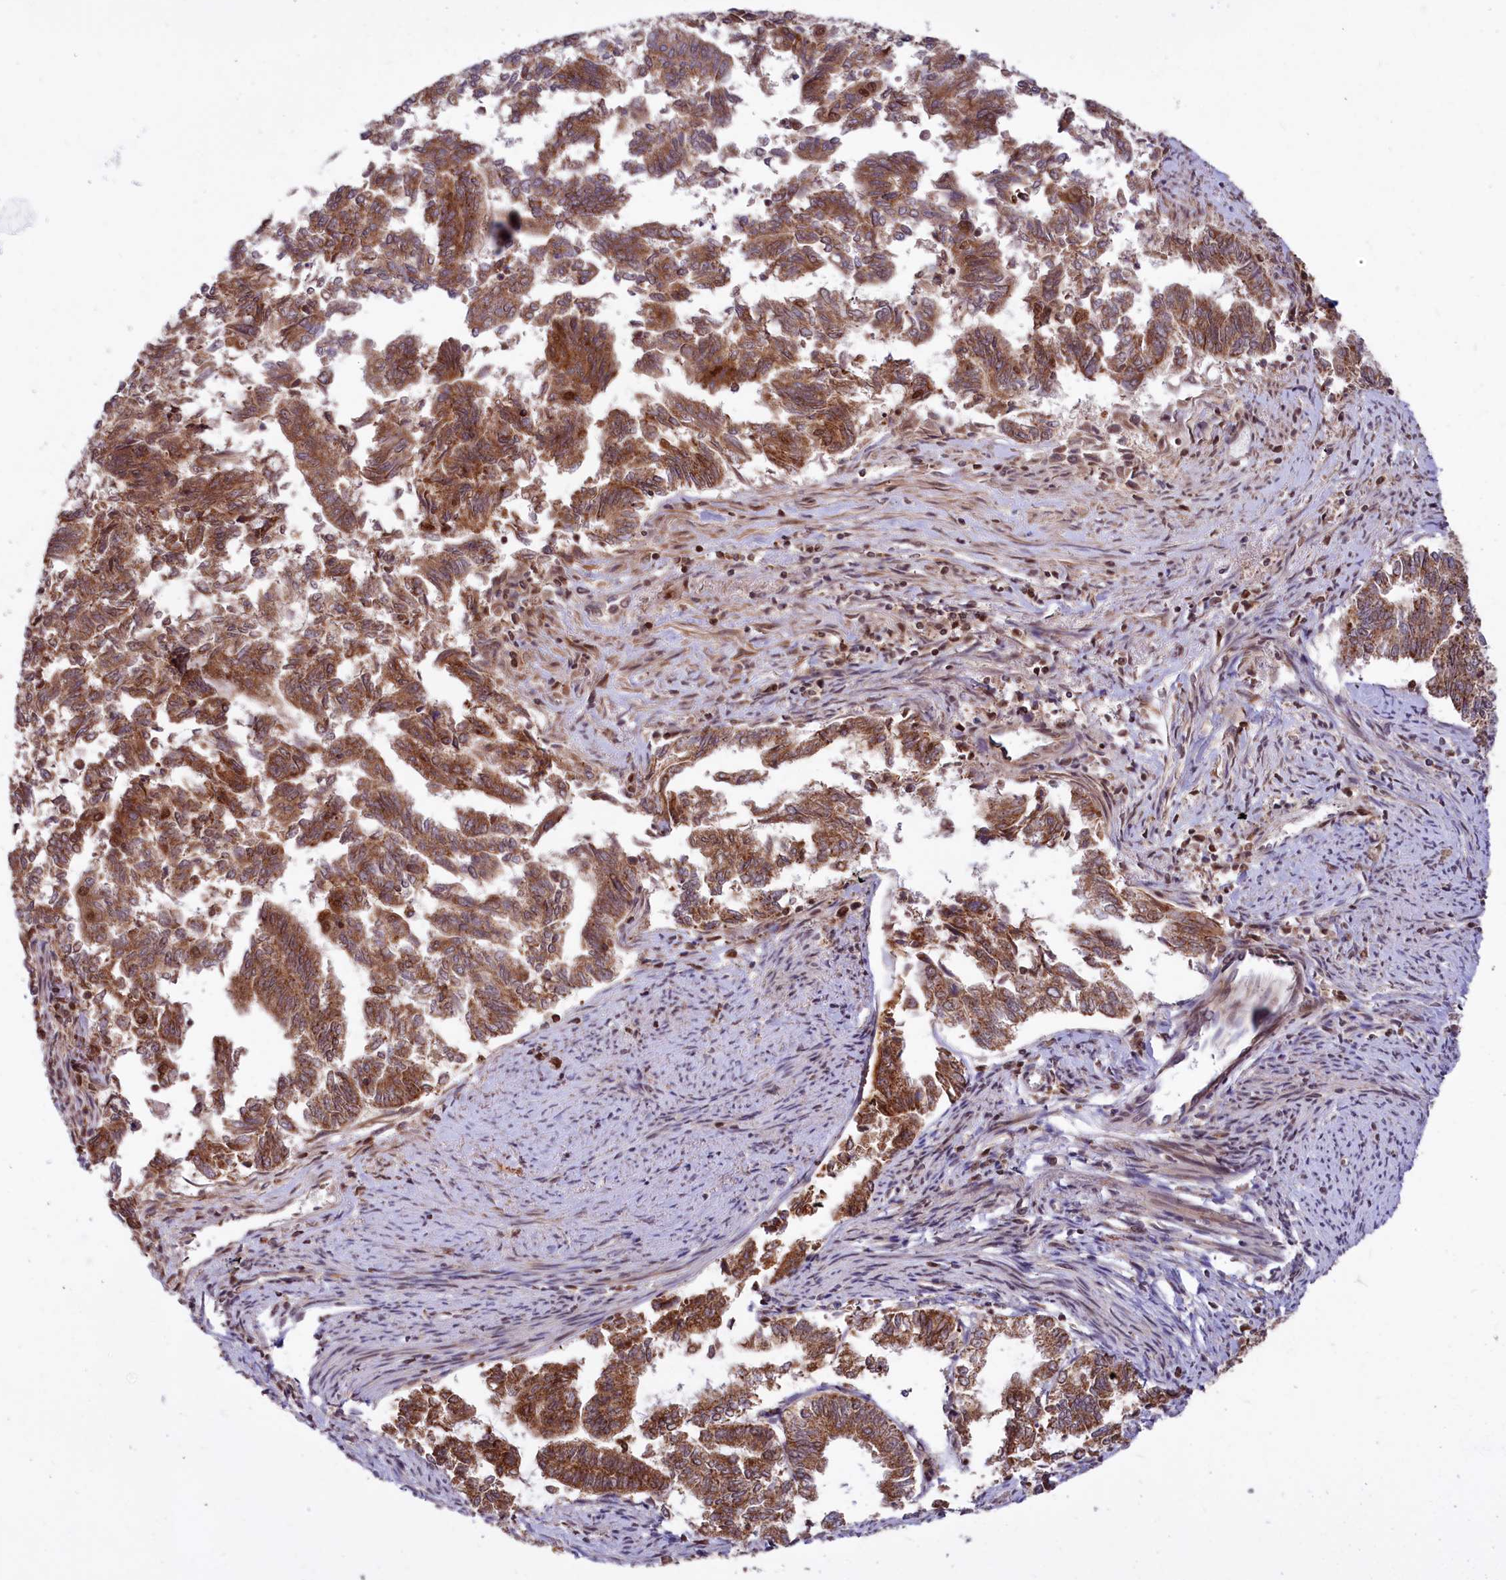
{"staining": {"intensity": "strong", "quantity": ">75%", "location": "cytoplasmic/membranous"}, "tissue": "endometrial cancer", "cell_type": "Tumor cells", "image_type": "cancer", "snomed": [{"axis": "morphology", "description": "Adenocarcinoma, NOS"}, {"axis": "topography", "description": "Endometrium"}], "caption": "Human endometrial adenocarcinoma stained with a protein marker reveals strong staining in tumor cells.", "gene": "PHC3", "patient": {"sex": "female", "age": 79}}